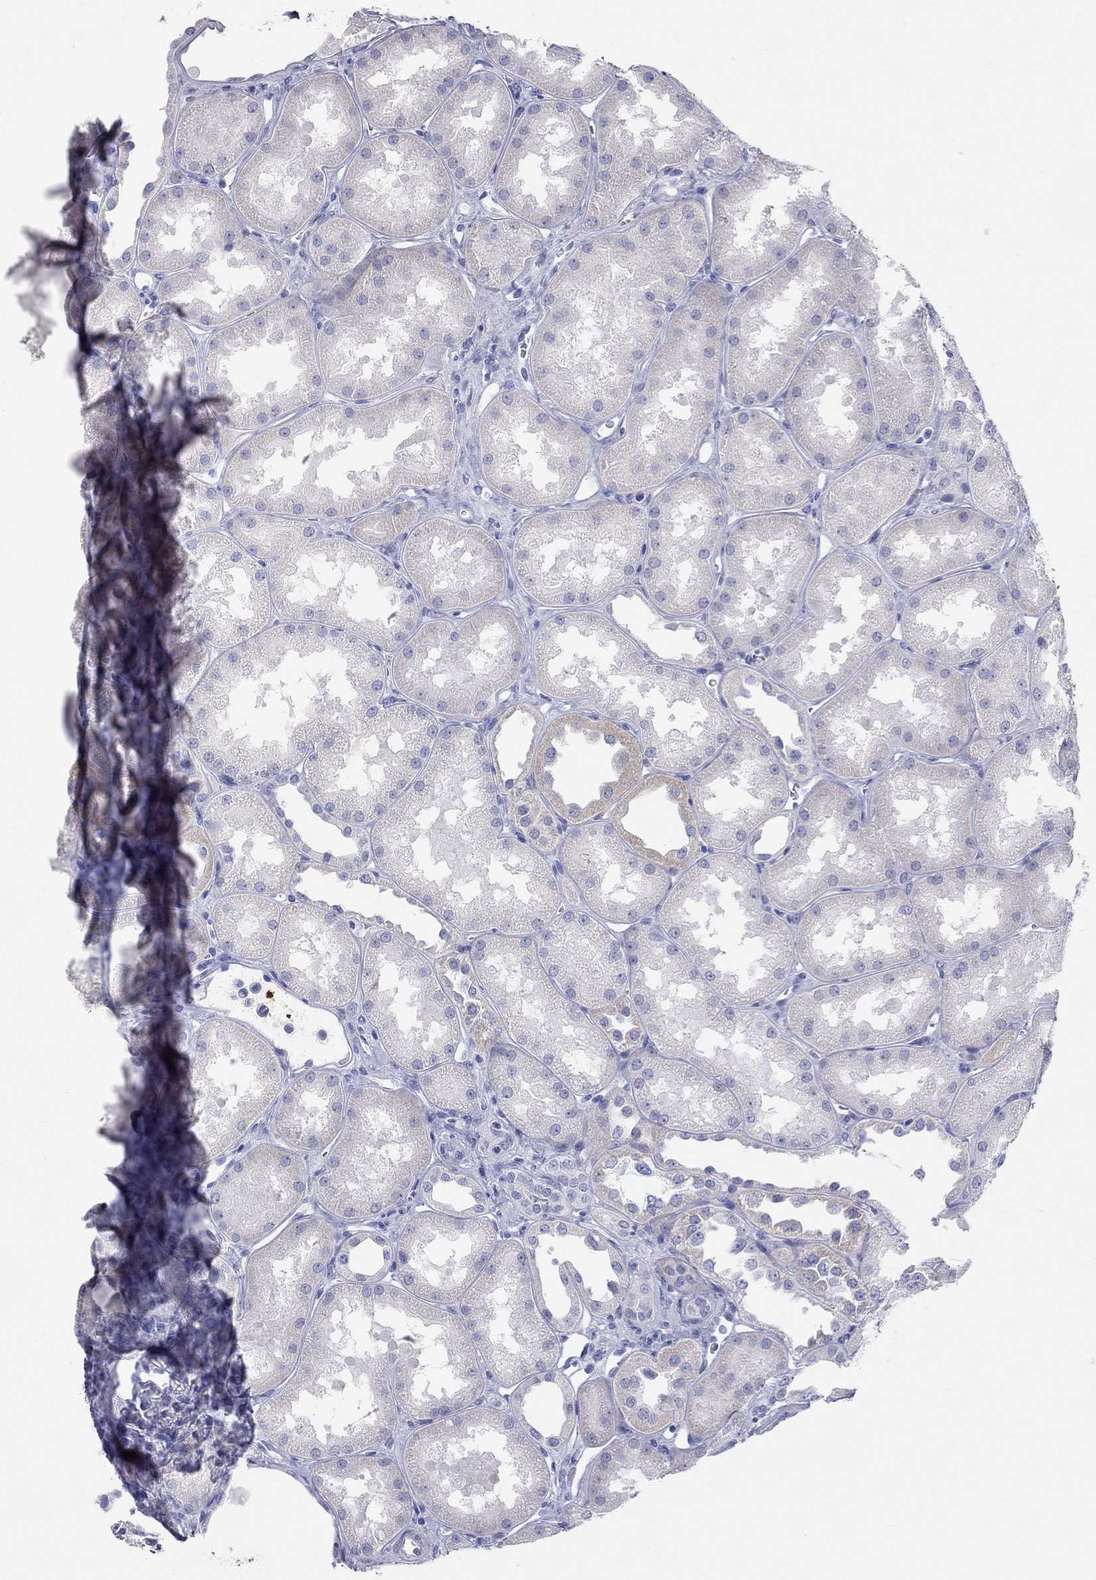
{"staining": {"intensity": "negative", "quantity": "none", "location": "none"}, "tissue": "kidney", "cell_type": "Cells in glomeruli", "image_type": "normal", "snomed": [{"axis": "morphology", "description": "Normal tissue, NOS"}, {"axis": "topography", "description": "Kidney"}], "caption": "Photomicrograph shows no protein expression in cells in glomeruli of benign kidney.", "gene": "PCDHGC5", "patient": {"sex": "male", "age": 61}}